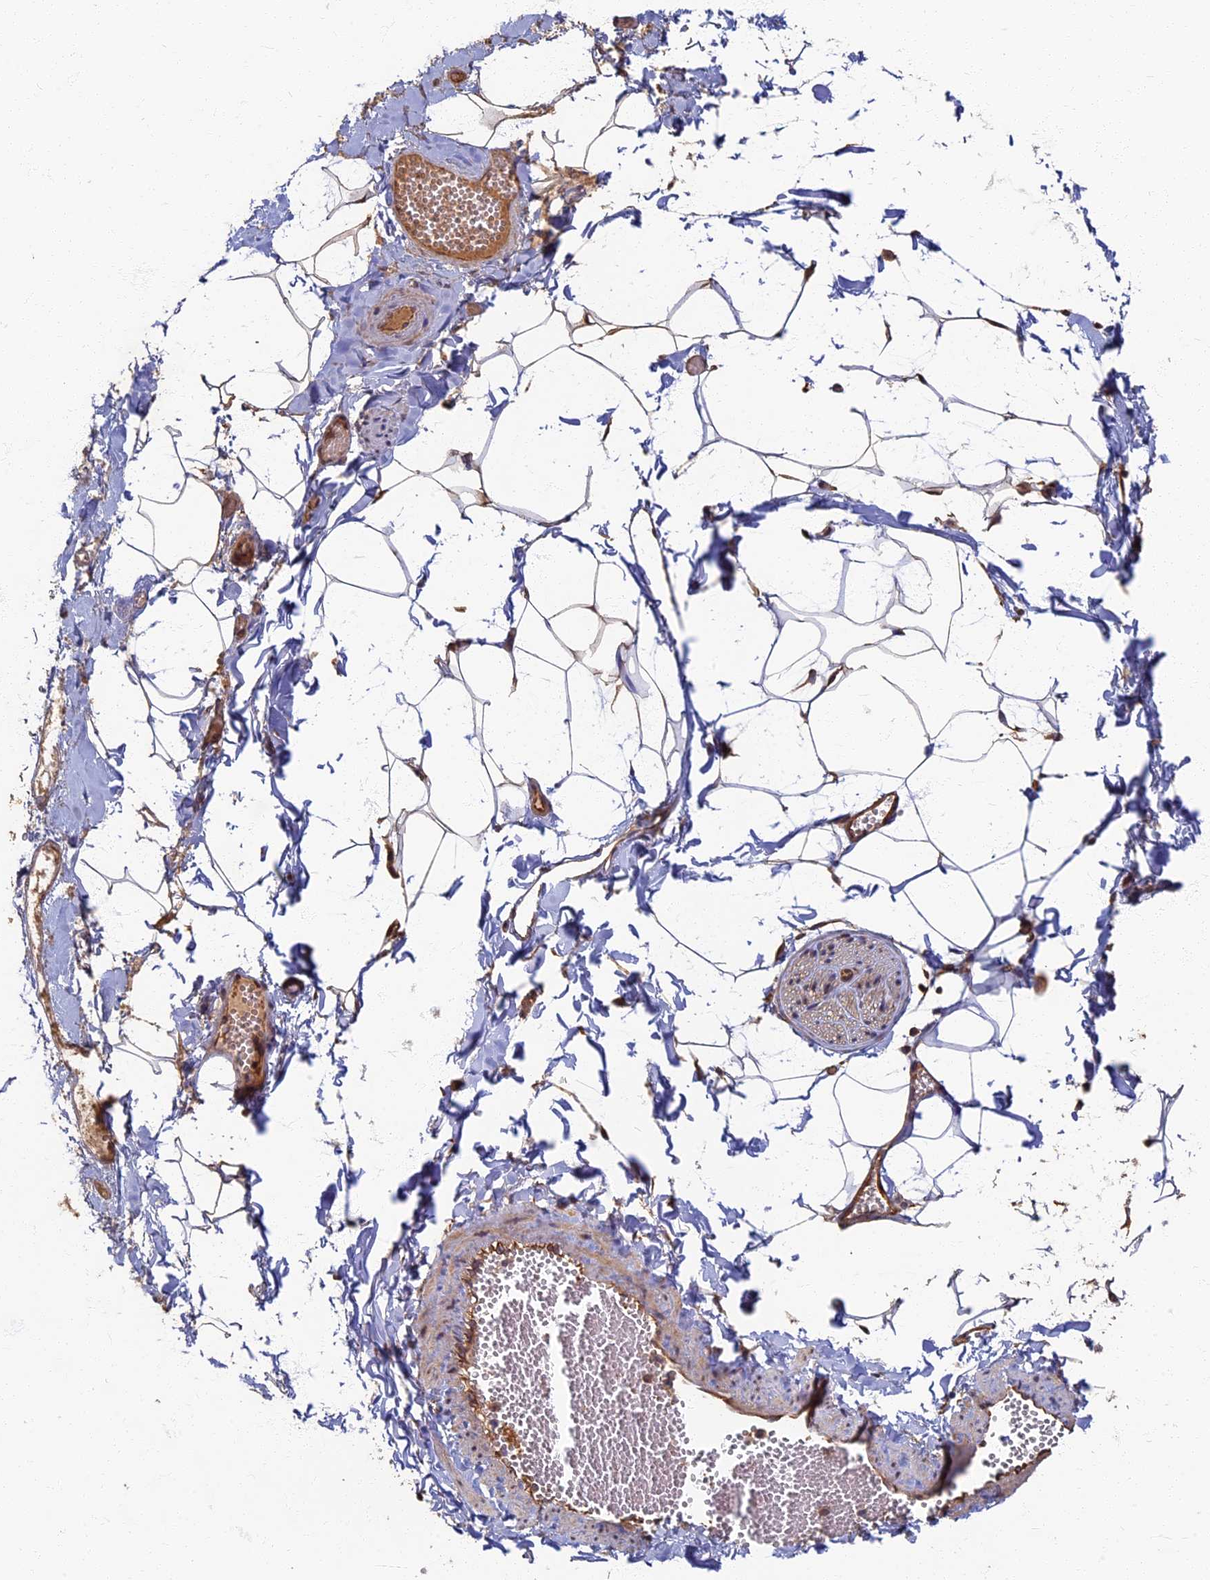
{"staining": {"intensity": "moderate", "quantity": ">75%", "location": "cytoplasmic/membranous"}, "tissue": "adipose tissue", "cell_type": "Adipocytes", "image_type": "normal", "snomed": [{"axis": "morphology", "description": "Normal tissue, NOS"}, {"axis": "topography", "description": "Gallbladder"}, {"axis": "topography", "description": "Peripheral nerve tissue"}], "caption": "Immunohistochemistry photomicrograph of normal adipose tissue: adipose tissue stained using IHC displays medium levels of moderate protein expression localized specifically in the cytoplasmic/membranous of adipocytes, appearing as a cytoplasmic/membranous brown color.", "gene": "RSPH3", "patient": {"sex": "male", "age": 38}}